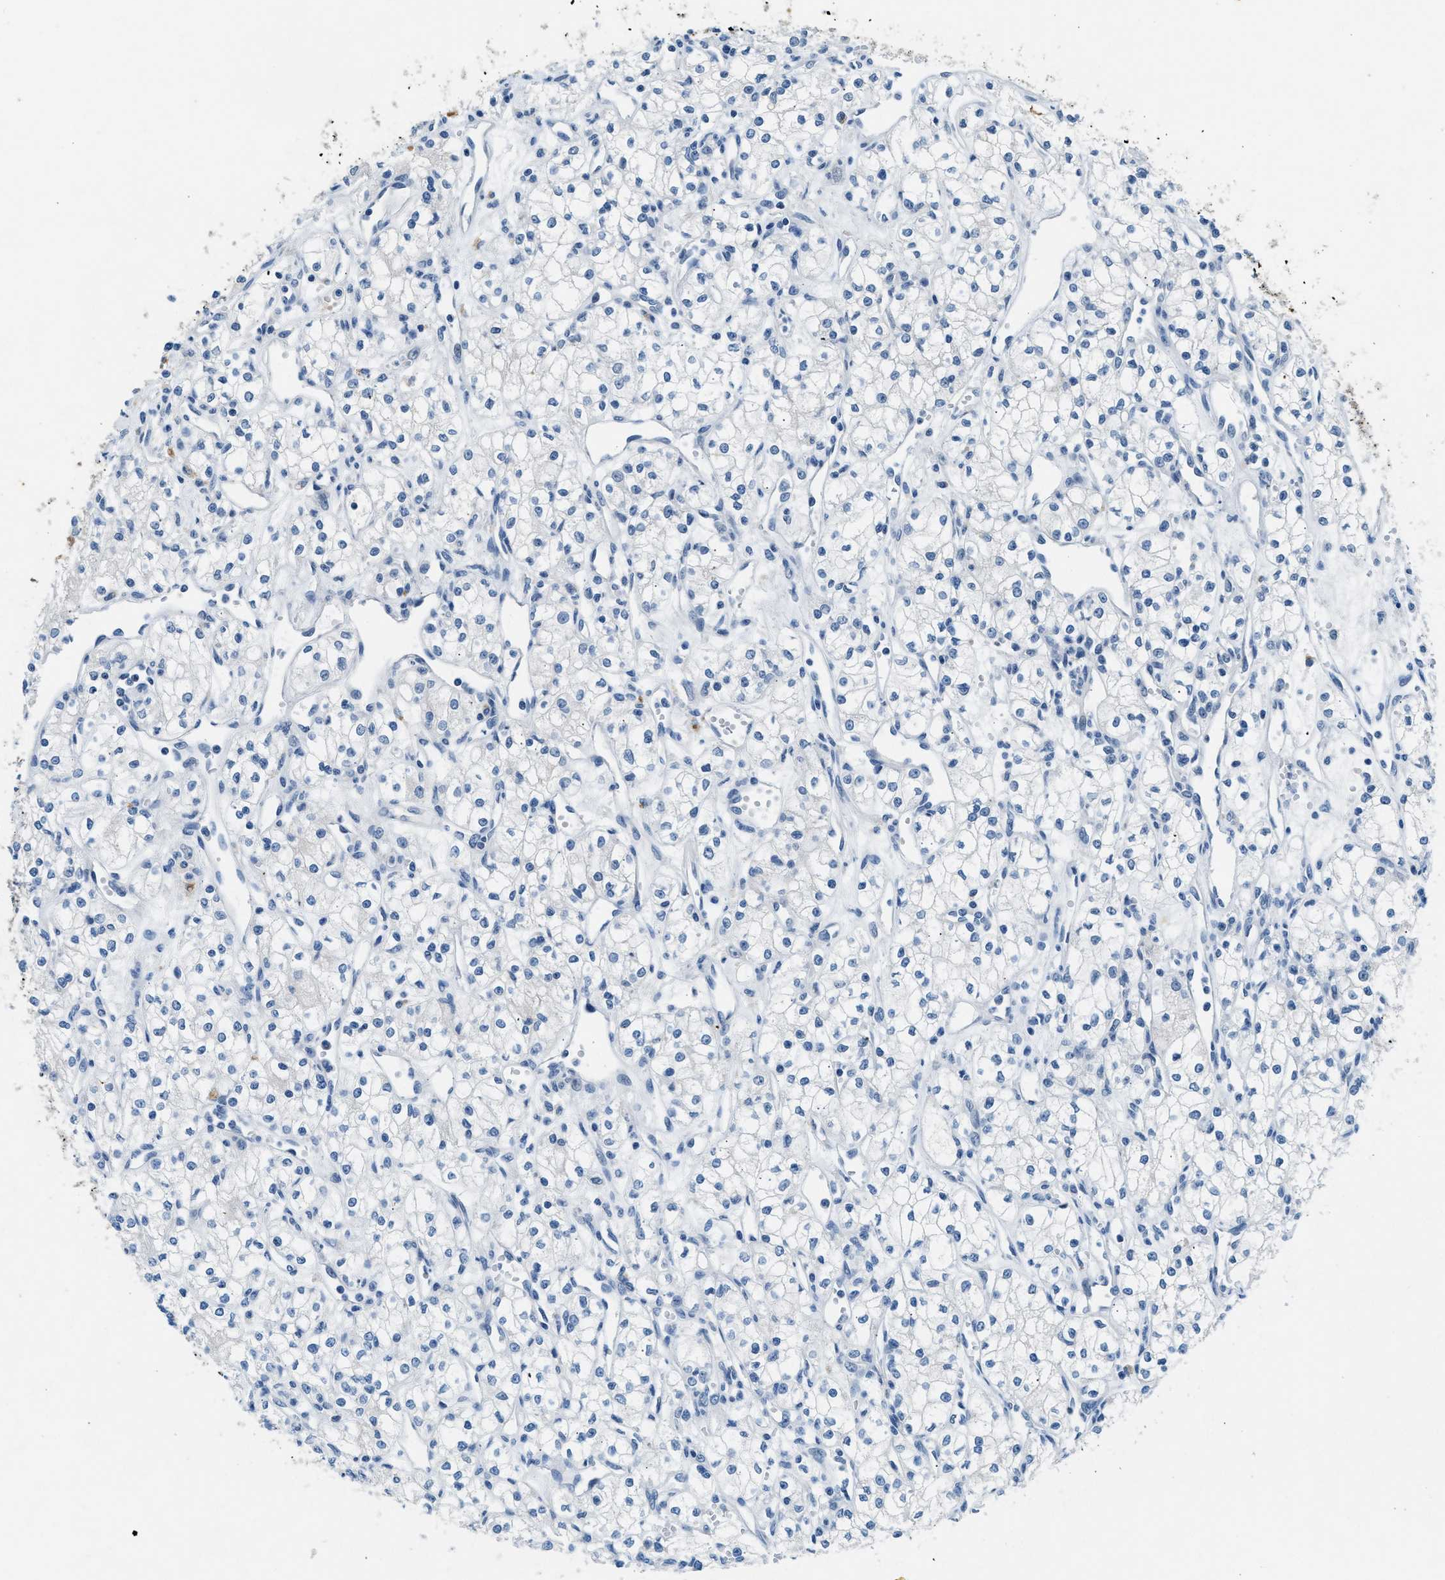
{"staining": {"intensity": "negative", "quantity": "none", "location": "none"}, "tissue": "renal cancer", "cell_type": "Tumor cells", "image_type": "cancer", "snomed": [{"axis": "morphology", "description": "Adenocarcinoma, NOS"}, {"axis": "topography", "description": "Kidney"}], "caption": "Tumor cells are negative for protein expression in human renal cancer (adenocarcinoma). (Brightfield microscopy of DAB immunohistochemistry (IHC) at high magnification).", "gene": "CFAP20", "patient": {"sex": "male", "age": 59}}